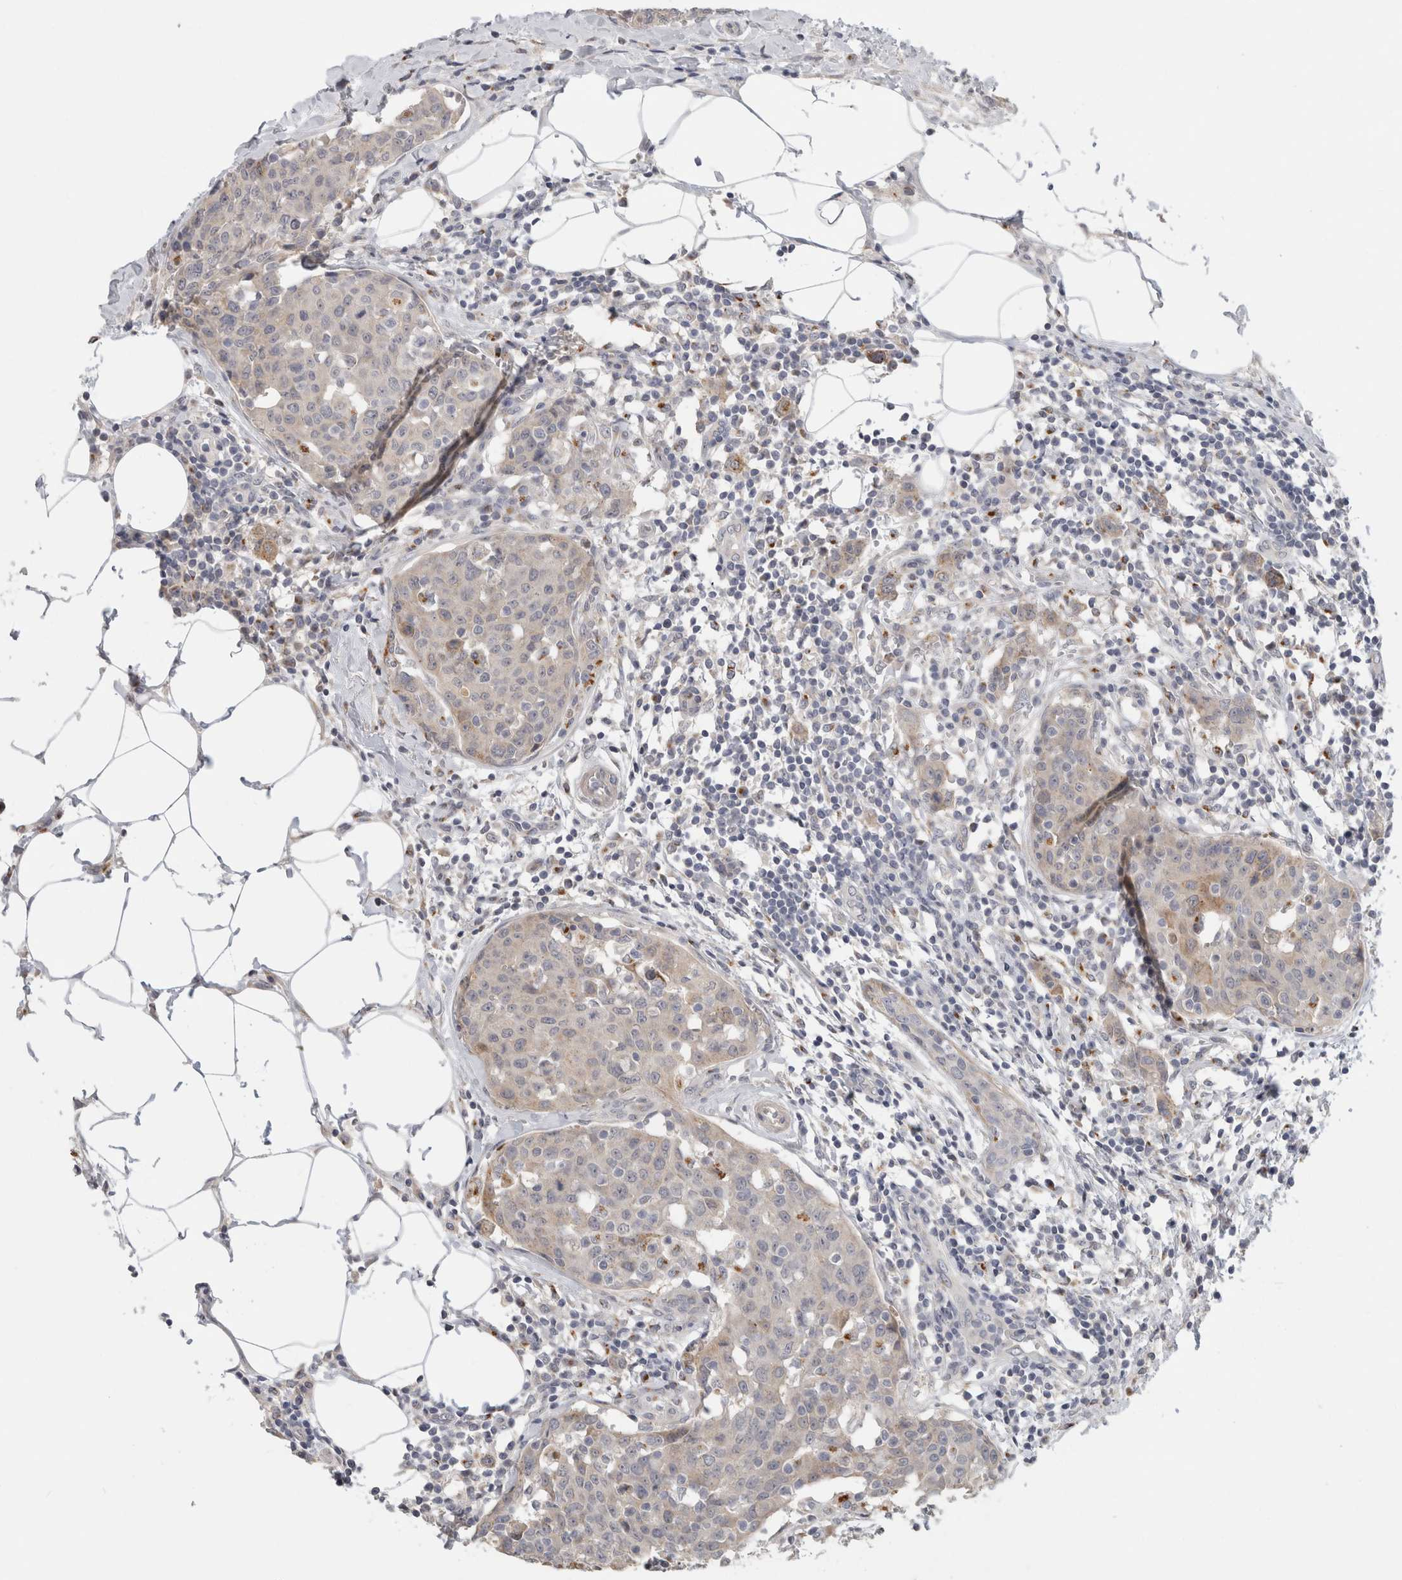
{"staining": {"intensity": "weak", "quantity": ">75%", "location": "cytoplasmic/membranous"}, "tissue": "breast cancer", "cell_type": "Tumor cells", "image_type": "cancer", "snomed": [{"axis": "morphology", "description": "Normal tissue, NOS"}, {"axis": "morphology", "description": "Duct carcinoma"}, {"axis": "topography", "description": "Breast"}], "caption": "Human breast cancer stained for a protein (brown) displays weak cytoplasmic/membranous positive staining in about >75% of tumor cells.", "gene": "MGAT1", "patient": {"sex": "female", "age": 37}}